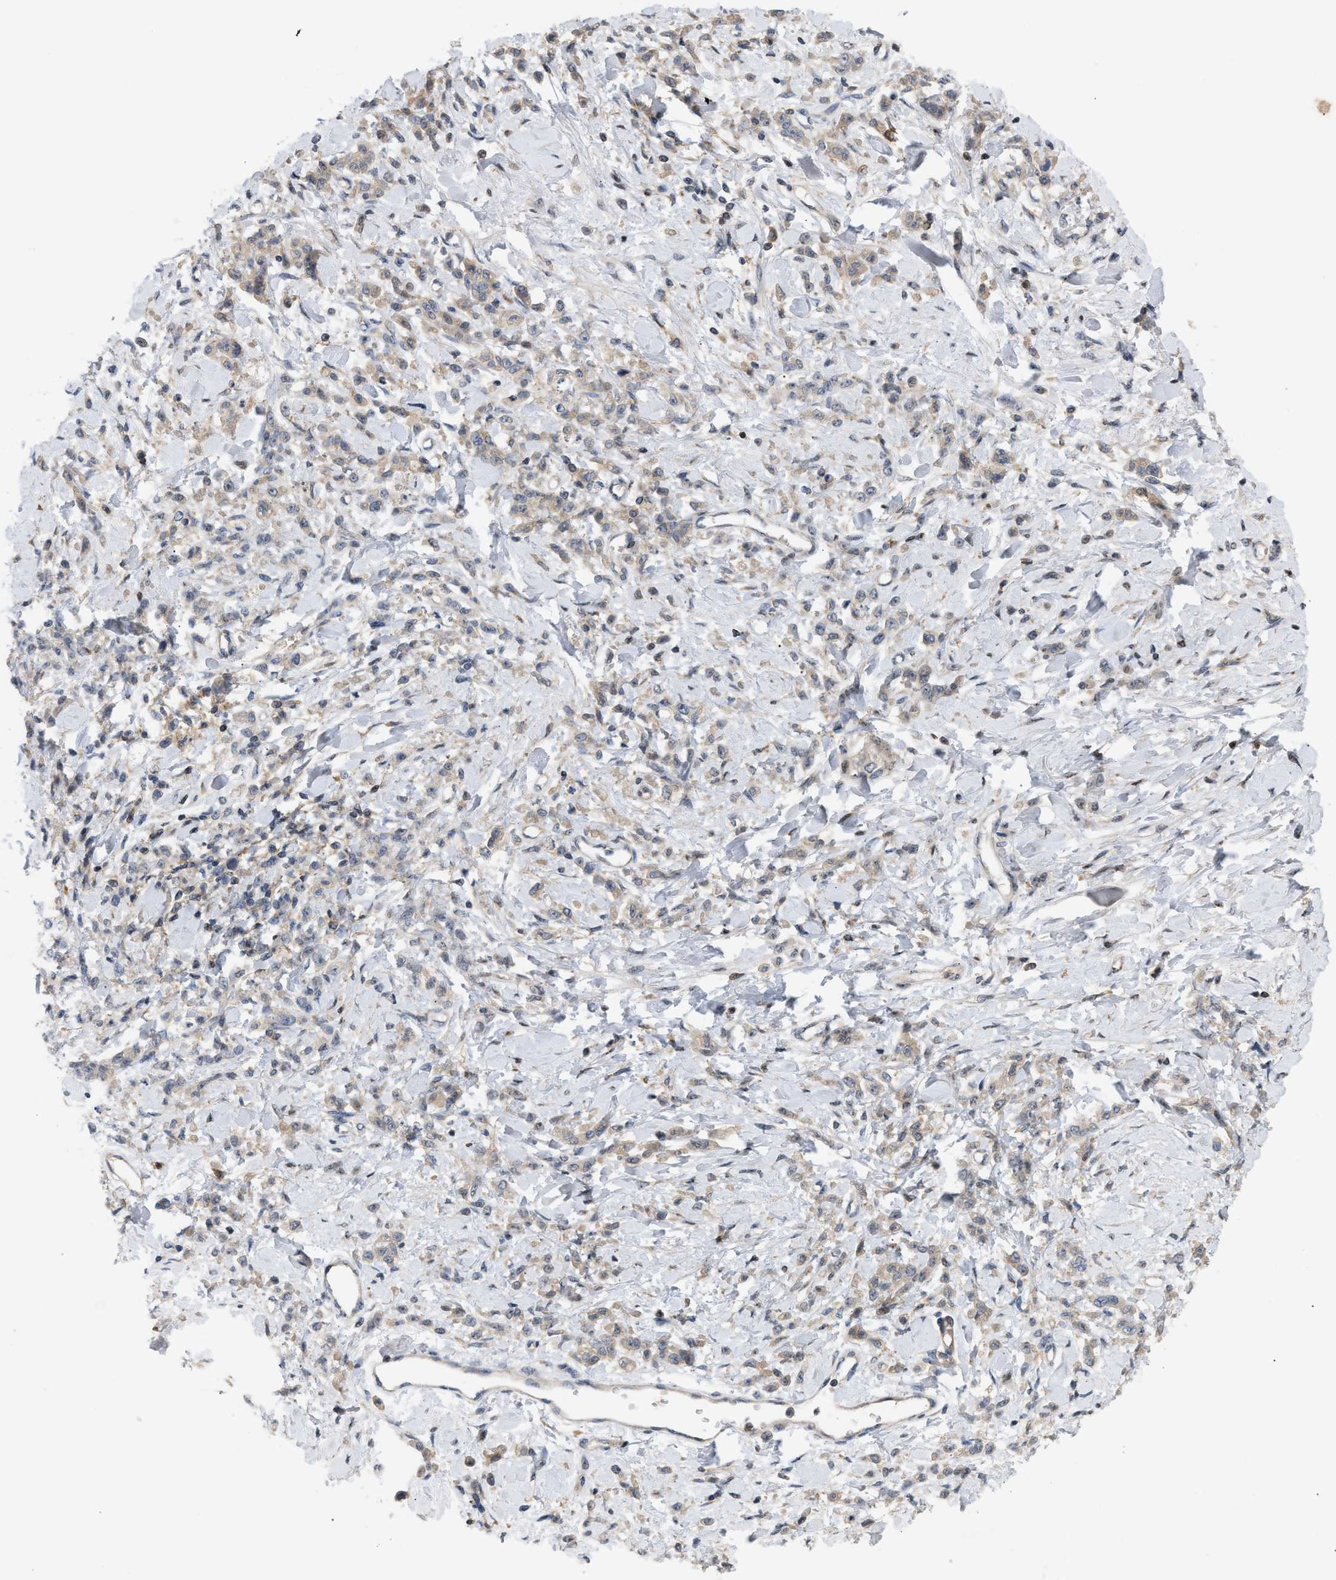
{"staining": {"intensity": "moderate", "quantity": ">75%", "location": "cytoplasmic/membranous"}, "tissue": "stomach cancer", "cell_type": "Tumor cells", "image_type": "cancer", "snomed": [{"axis": "morphology", "description": "Normal tissue, NOS"}, {"axis": "morphology", "description": "Adenocarcinoma, NOS"}, {"axis": "topography", "description": "Stomach"}], "caption": "Immunohistochemical staining of human stomach adenocarcinoma displays moderate cytoplasmic/membranous protein expression in about >75% of tumor cells. (DAB = brown stain, brightfield microscopy at high magnification).", "gene": "DBNL", "patient": {"sex": "male", "age": 82}}